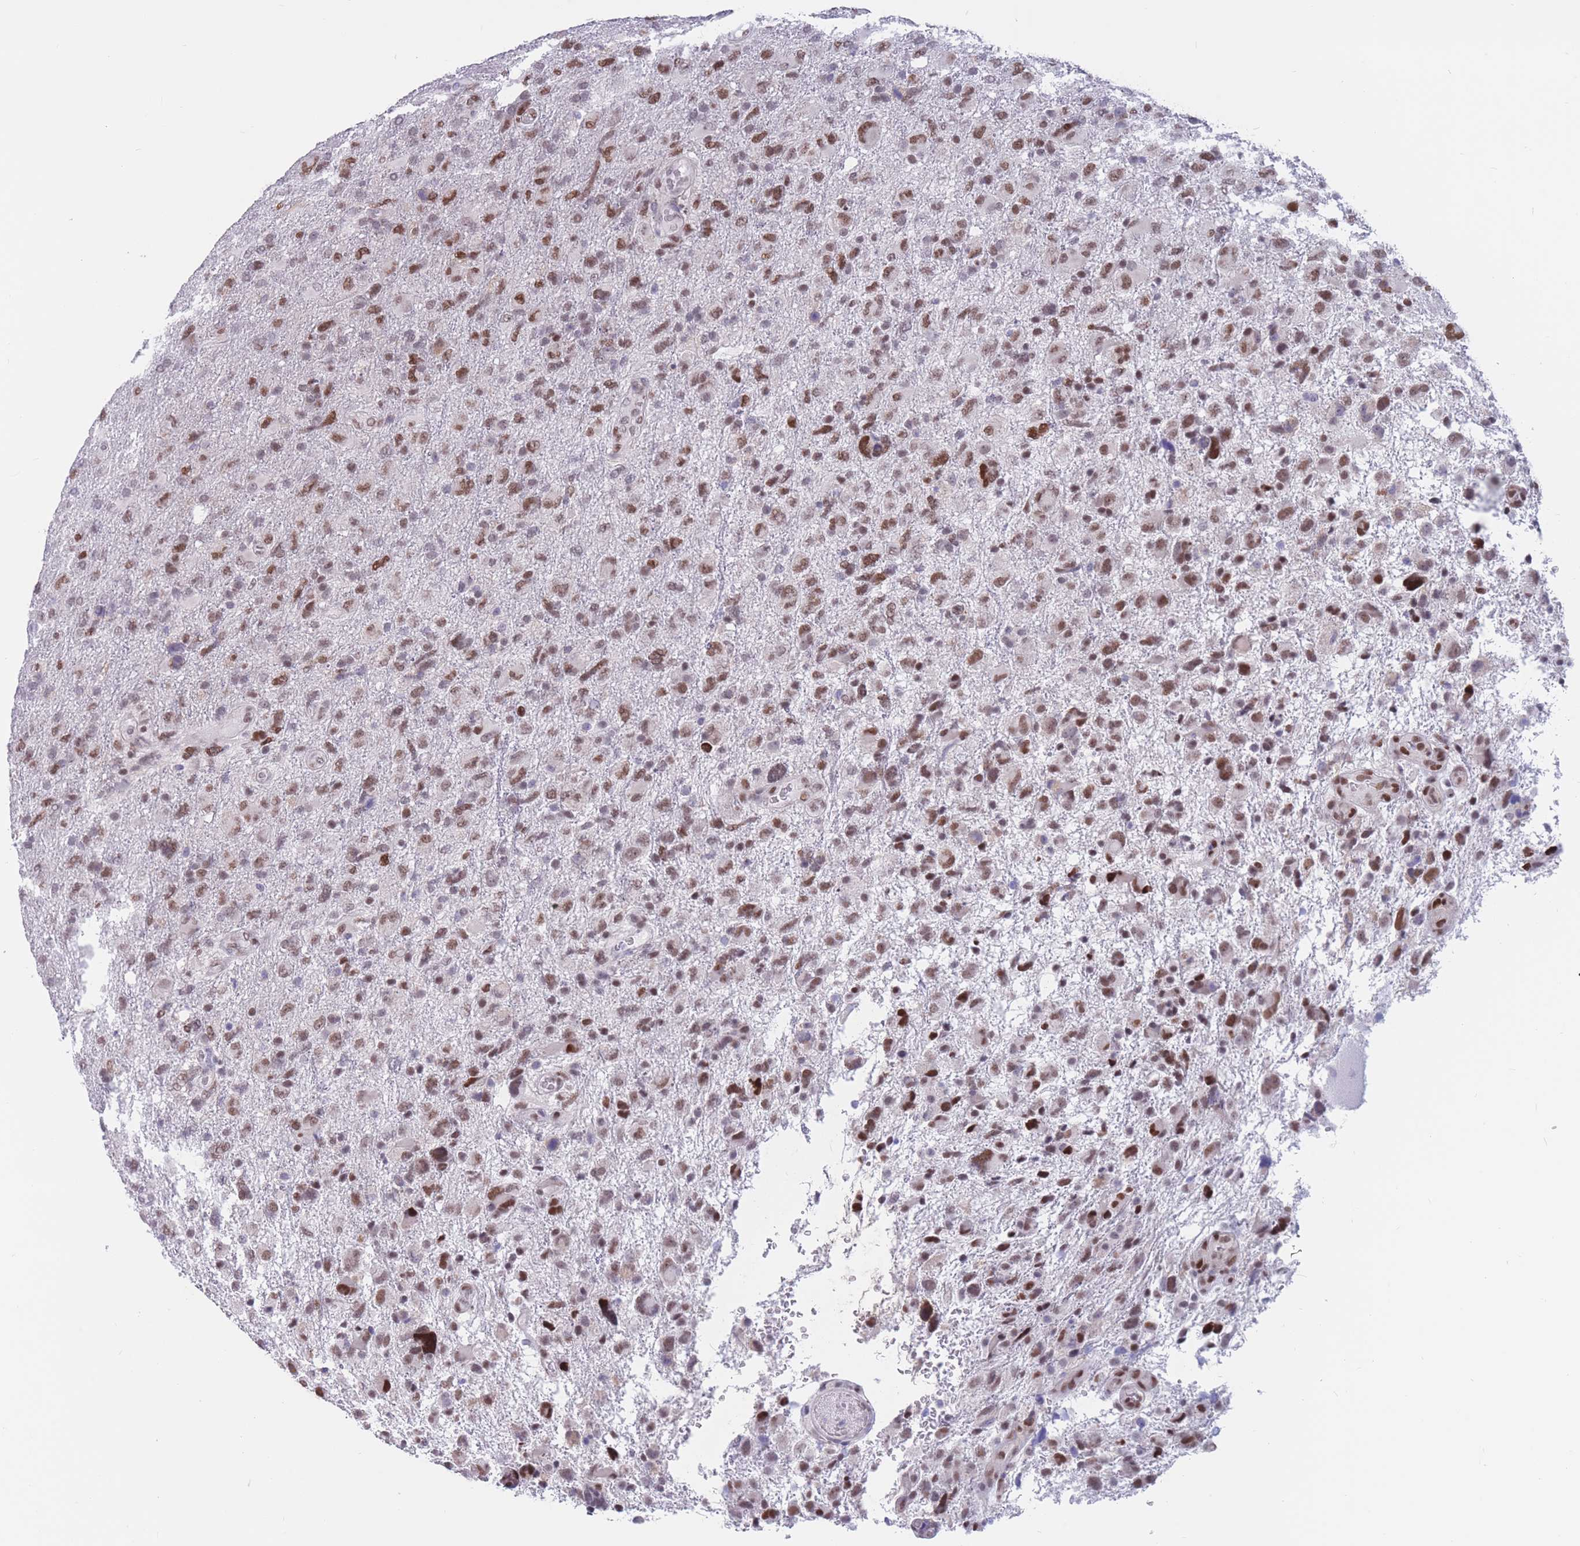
{"staining": {"intensity": "moderate", "quantity": ">75%", "location": "nuclear"}, "tissue": "glioma", "cell_type": "Tumor cells", "image_type": "cancer", "snomed": [{"axis": "morphology", "description": "Glioma, malignant, High grade"}, {"axis": "topography", "description": "Brain"}], "caption": "About >75% of tumor cells in glioma reveal moderate nuclear protein positivity as visualized by brown immunohistochemical staining.", "gene": "NASP", "patient": {"sex": "male", "age": 61}}